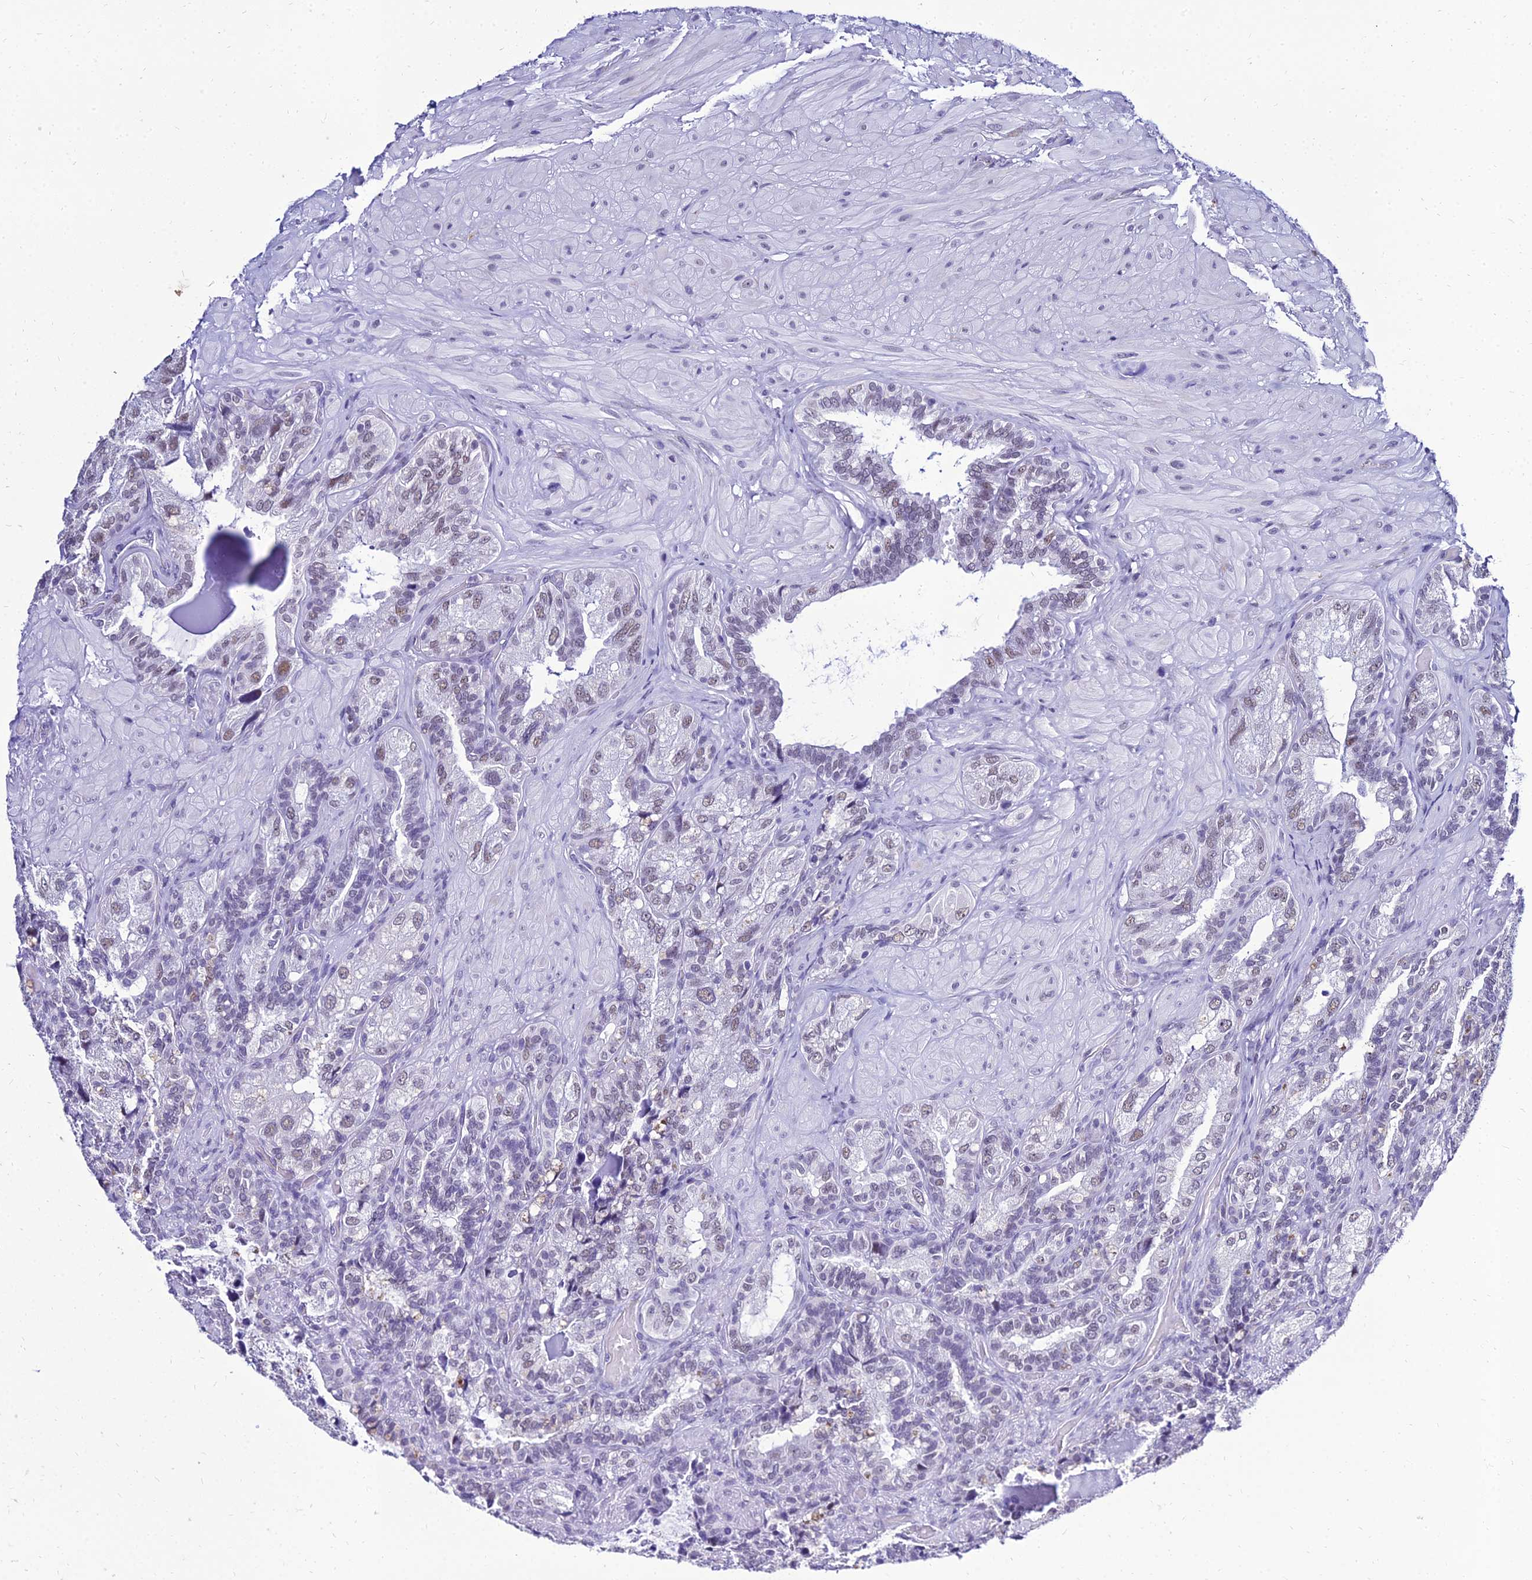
{"staining": {"intensity": "weak", "quantity": "25%-75%", "location": "nuclear"}, "tissue": "seminal vesicle", "cell_type": "Glandular cells", "image_type": "normal", "snomed": [{"axis": "morphology", "description": "Normal tissue, NOS"}, {"axis": "topography", "description": "Prostate and seminal vesicle, NOS"}, {"axis": "topography", "description": "Prostate"}, {"axis": "topography", "description": "Seminal veicle"}], "caption": "Protein staining by immunohistochemistry exhibits weak nuclear staining in about 25%-75% of glandular cells in unremarkable seminal vesicle.", "gene": "PPP4R2", "patient": {"sex": "male", "age": 67}}